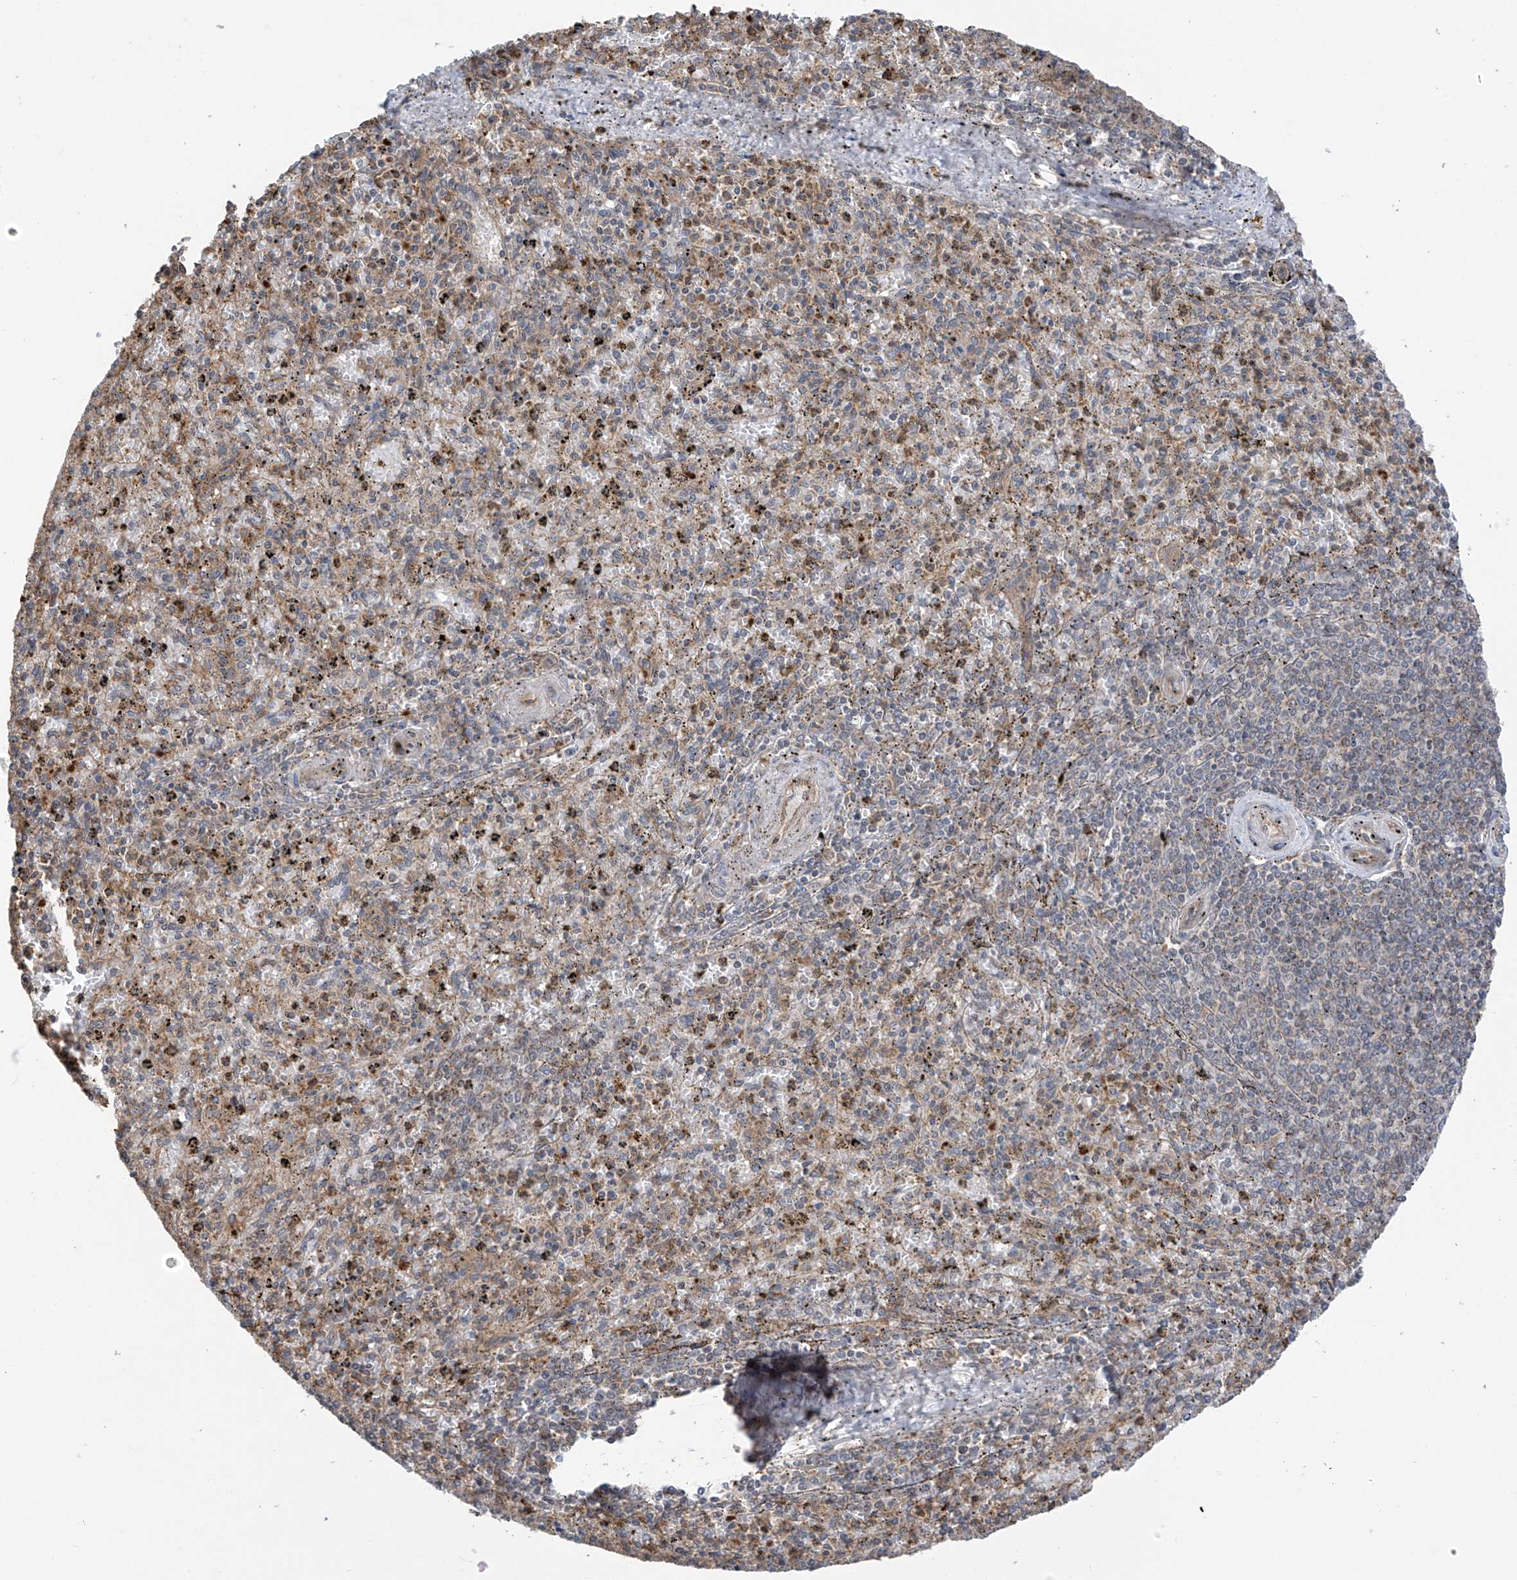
{"staining": {"intensity": "weak", "quantity": "25%-75%", "location": "cytoplasmic/membranous"}, "tissue": "spleen", "cell_type": "Cells in red pulp", "image_type": "normal", "snomed": [{"axis": "morphology", "description": "Normal tissue, NOS"}, {"axis": "topography", "description": "Spleen"}], "caption": "Brown immunohistochemical staining in benign human spleen exhibits weak cytoplasmic/membranous positivity in about 25%-75% of cells in red pulp.", "gene": "ZNF189", "patient": {"sex": "male", "age": 72}}